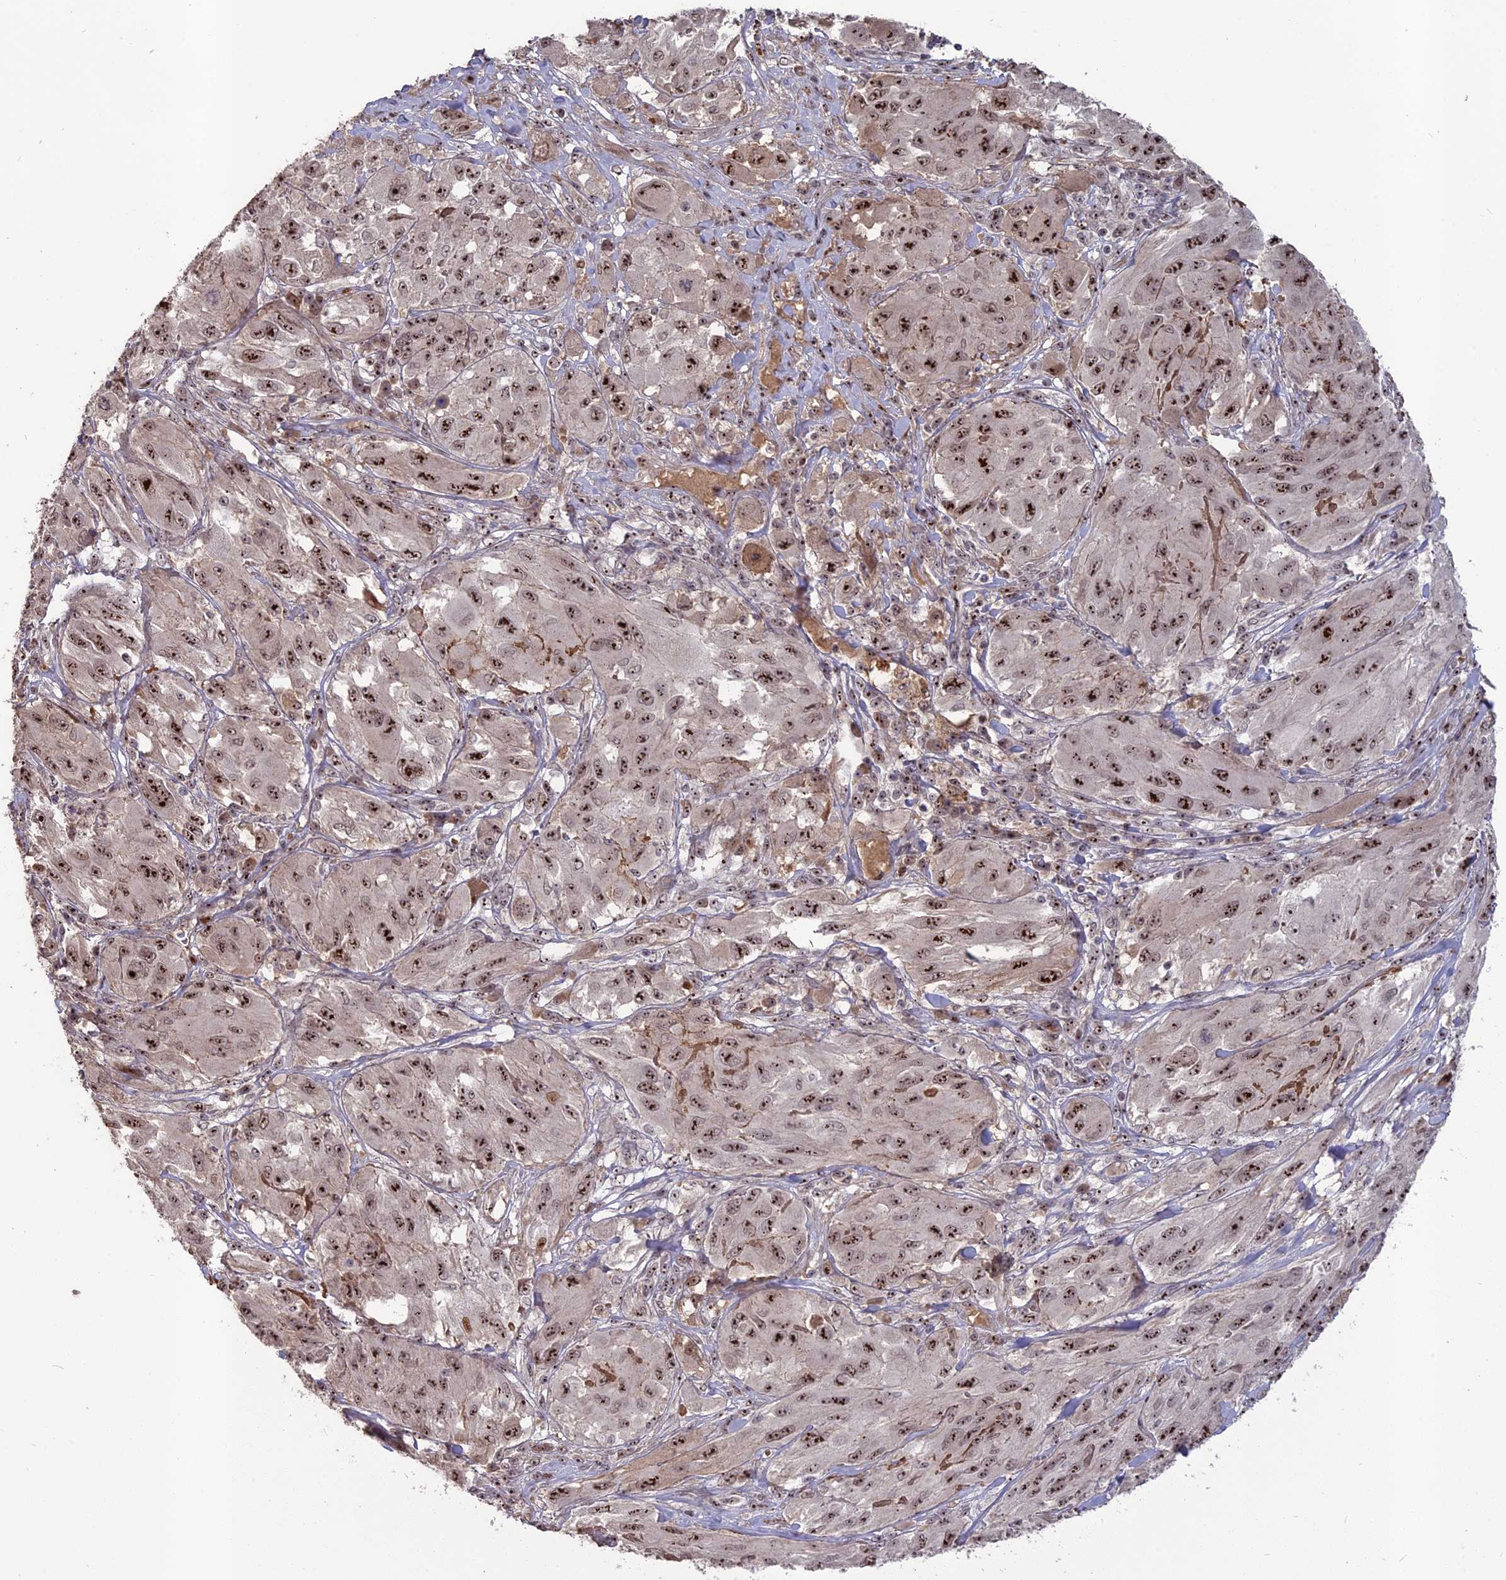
{"staining": {"intensity": "strong", "quantity": ">75%", "location": "nuclear"}, "tissue": "melanoma", "cell_type": "Tumor cells", "image_type": "cancer", "snomed": [{"axis": "morphology", "description": "Malignant melanoma, NOS"}, {"axis": "topography", "description": "Skin"}], "caption": "Immunohistochemistry (IHC) image of human melanoma stained for a protein (brown), which shows high levels of strong nuclear positivity in about >75% of tumor cells.", "gene": "FAM131A", "patient": {"sex": "female", "age": 91}}